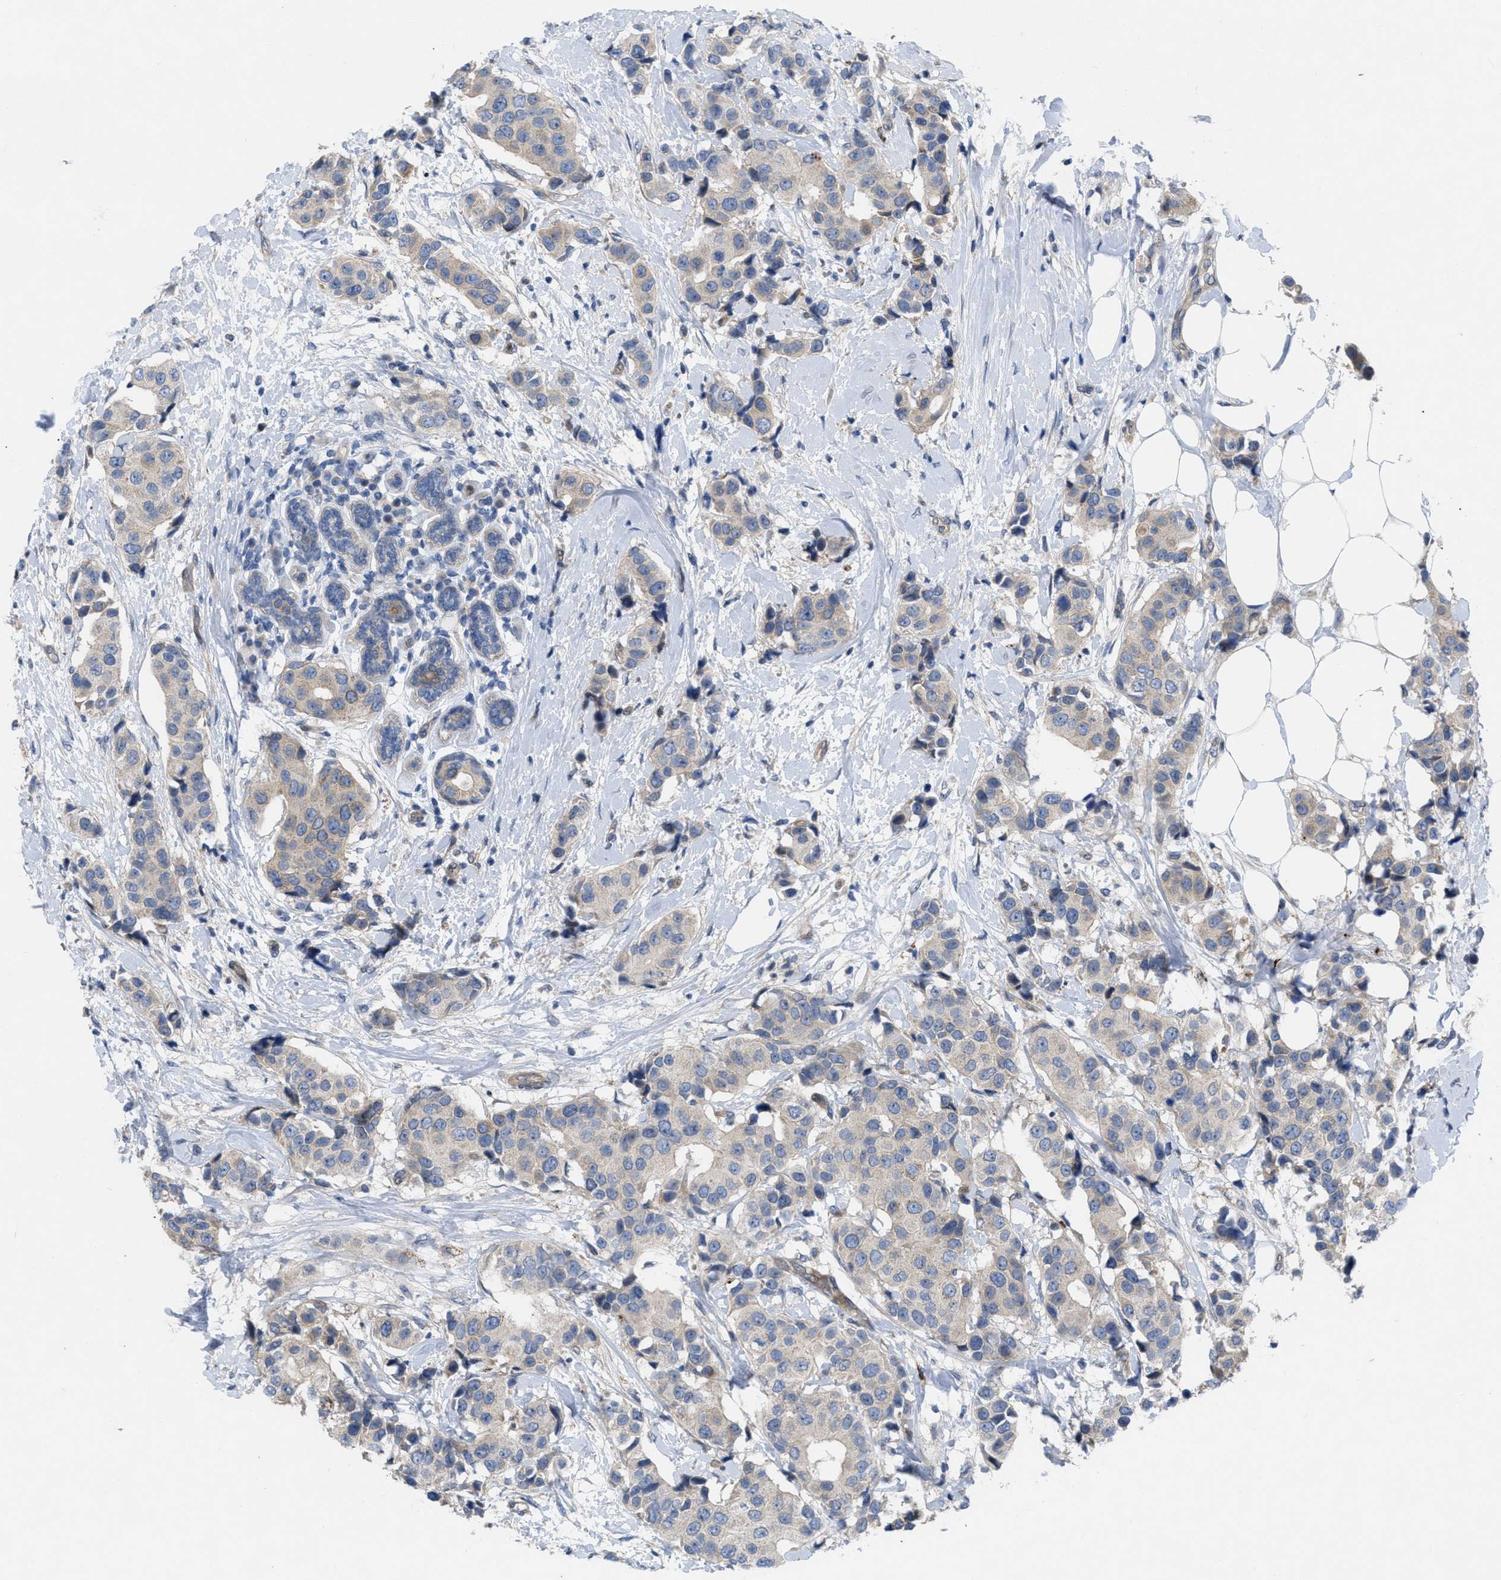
{"staining": {"intensity": "weak", "quantity": ">75%", "location": "cytoplasmic/membranous"}, "tissue": "breast cancer", "cell_type": "Tumor cells", "image_type": "cancer", "snomed": [{"axis": "morphology", "description": "Normal tissue, NOS"}, {"axis": "morphology", "description": "Duct carcinoma"}, {"axis": "topography", "description": "Breast"}], "caption": "Protein expression analysis of human breast infiltrating ductal carcinoma reveals weak cytoplasmic/membranous staining in approximately >75% of tumor cells.", "gene": "NDEL1", "patient": {"sex": "female", "age": 39}}